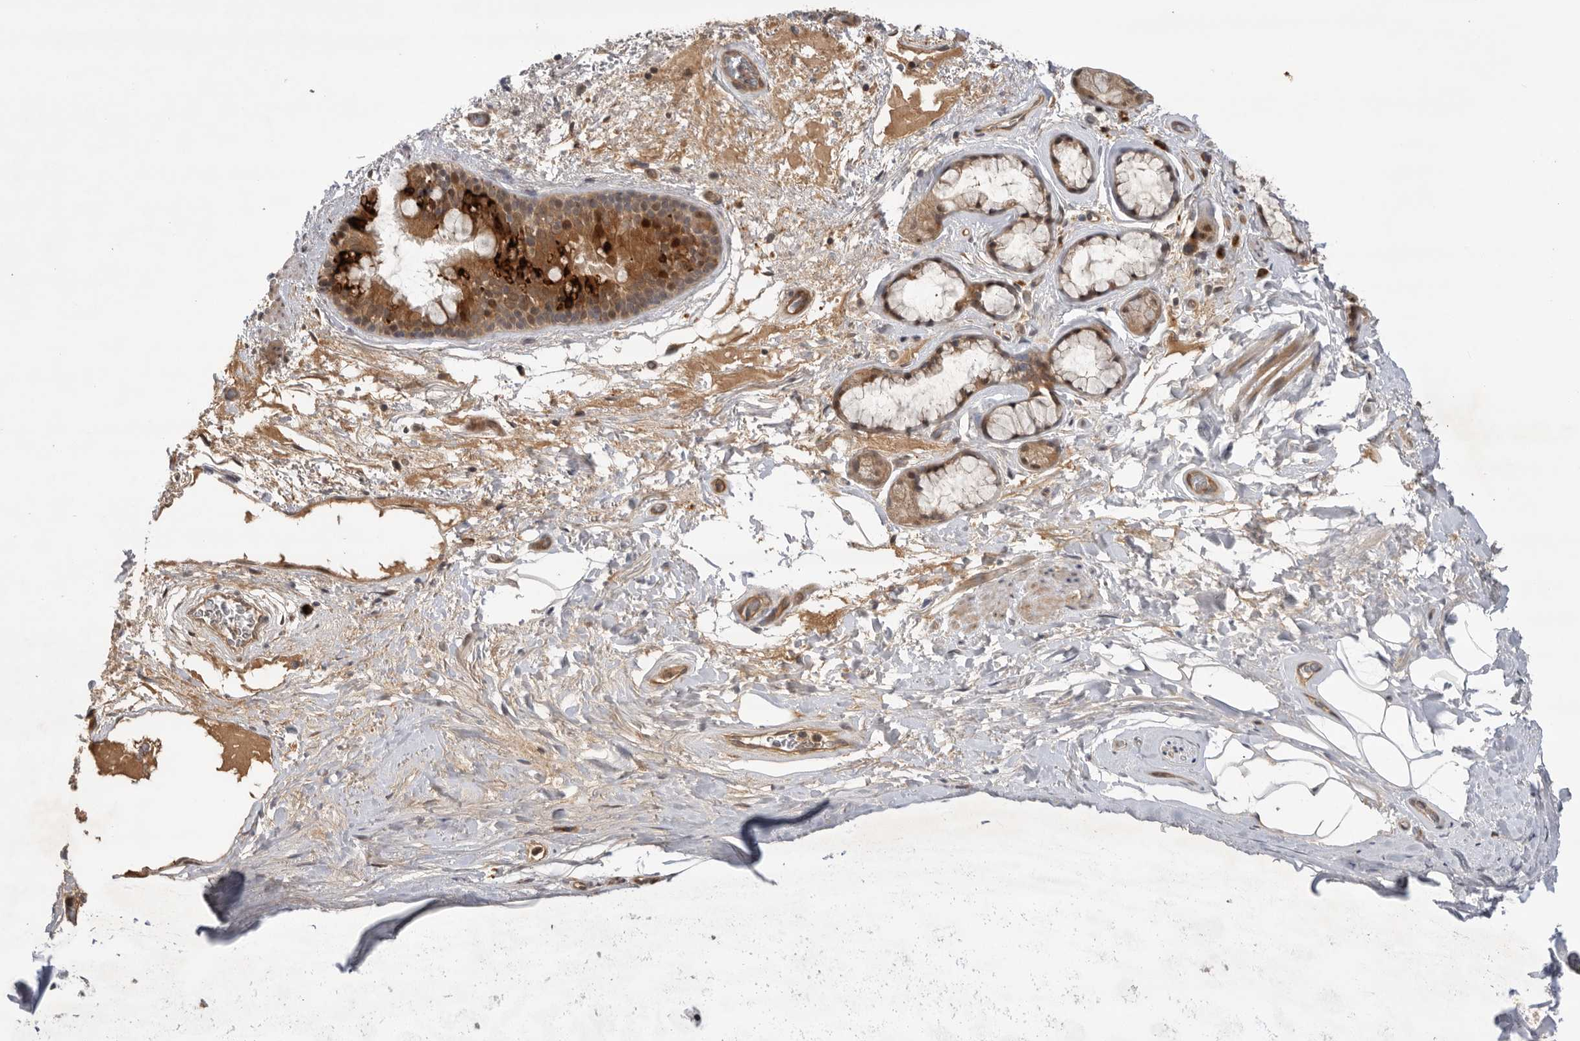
{"staining": {"intensity": "moderate", "quantity": ">75%", "location": "cytoplasmic/membranous"}, "tissue": "bronchus", "cell_type": "Respiratory epithelial cells", "image_type": "normal", "snomed": [{"axis": "morphology", "description": "Normal tissue, NOS"}, {"axis": "topography", "description": "Cartilage tissue"}], "caption": "High-magnification brightfield microscopy of normal bronchus stained with DAB (brown) and counterstained with hematoxylin (blue). respiratory epithelial cells exhibit moderate cytoplasmic/membranous positivity is present in approximately>75% of cells.", "gene": "DCAF8", "patient": {"sex": "female", "age": 63}}